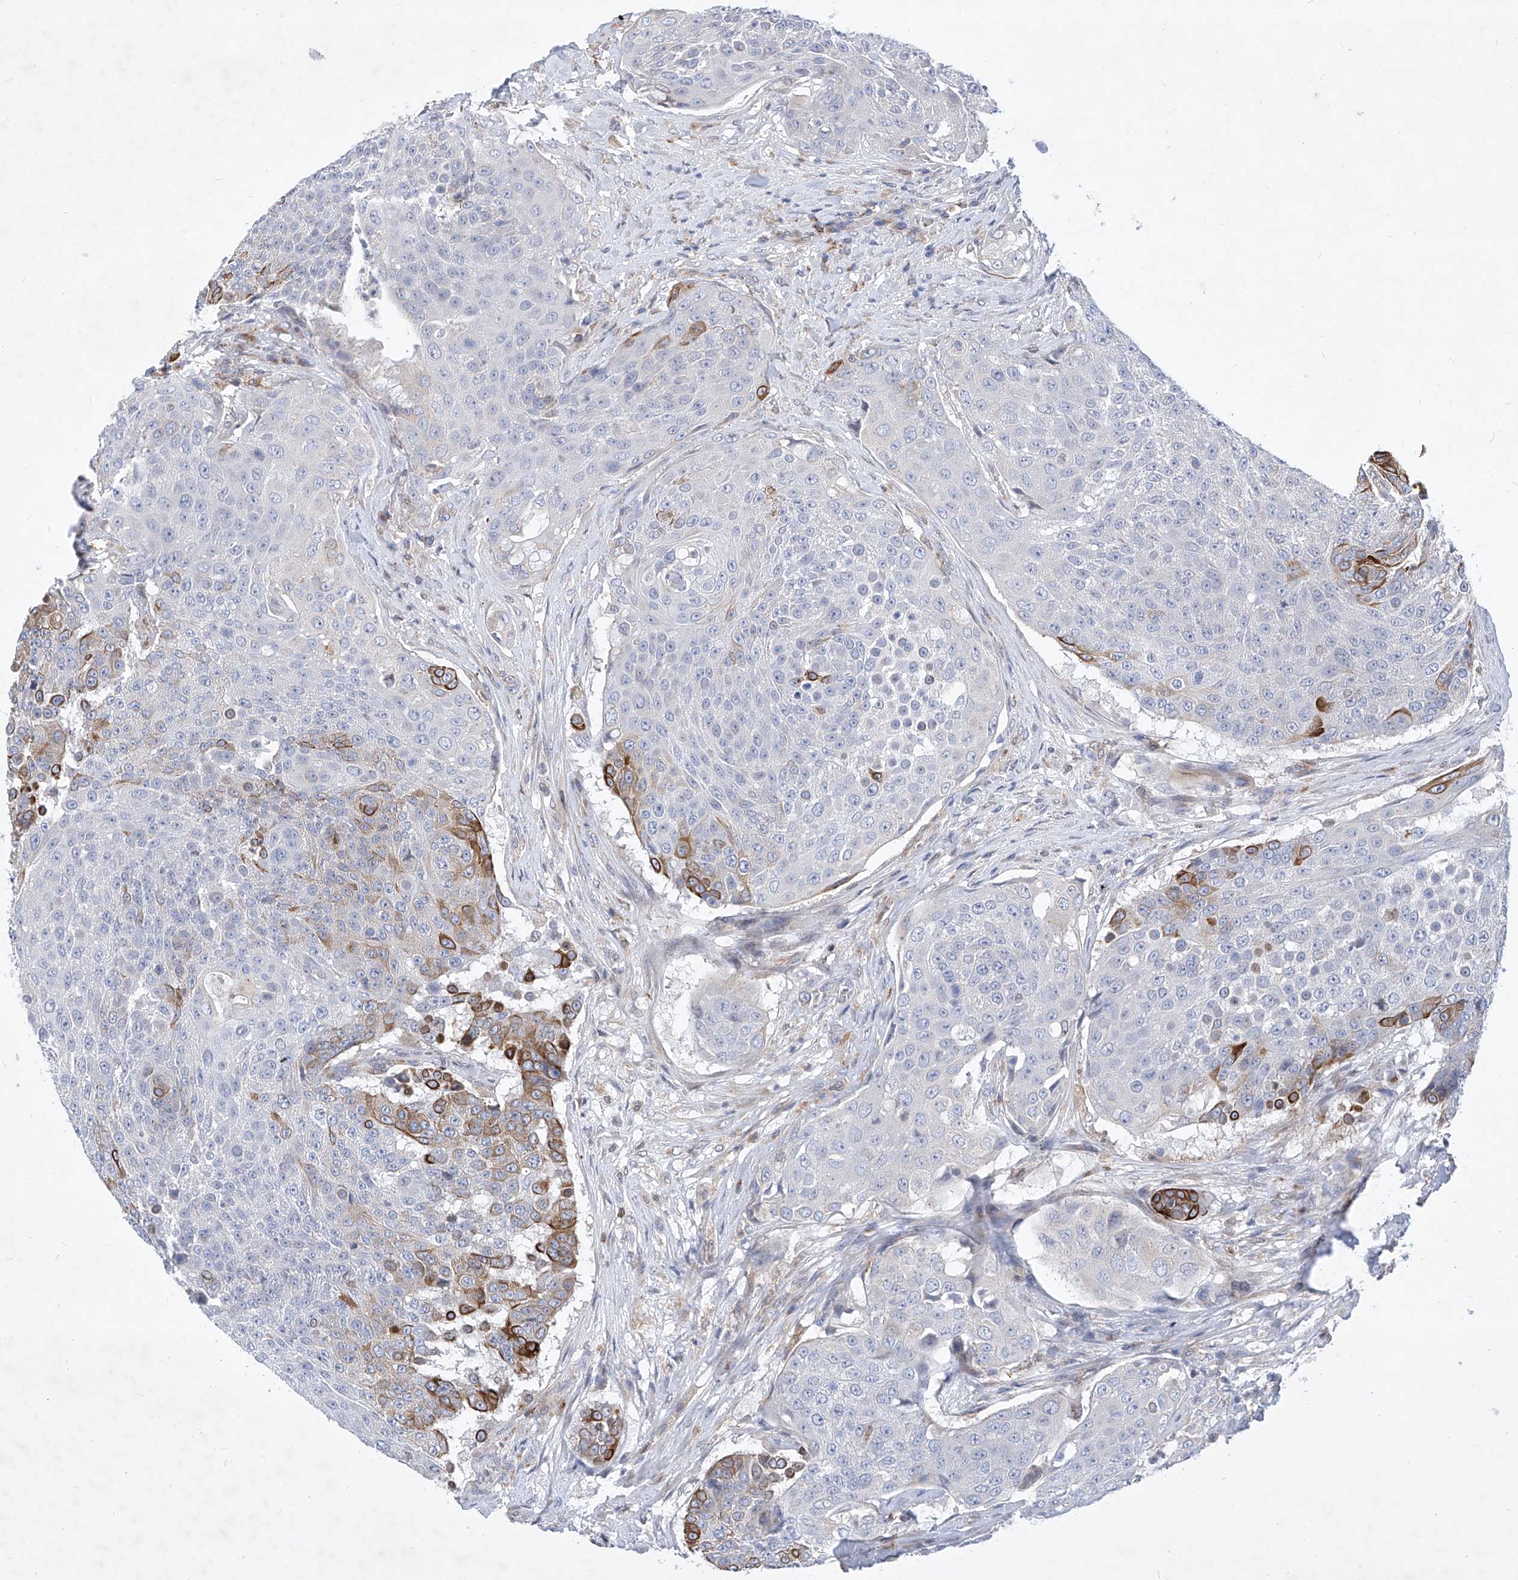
{"staining": {"intensity": "strong", "quantity": "<25%", "location": "cytoplasmic/membranous"}, "tissue": "urothelial cancer", "cell_type": "Tumor cells", "image_type": "cancer", "snomed": [{"axis": "morphology", "description": "Urothelial carcinoma, High grade"}, {"axis": "topography", "description": "Urinary bladder"}], "caption": "The immunohistochemical stain shows strong cytoplasmic/membranous positivity in tumor cells of urothelial cancer tissue.", "gene": "MX2", "patient": {"sex": "female", "age": 63}}